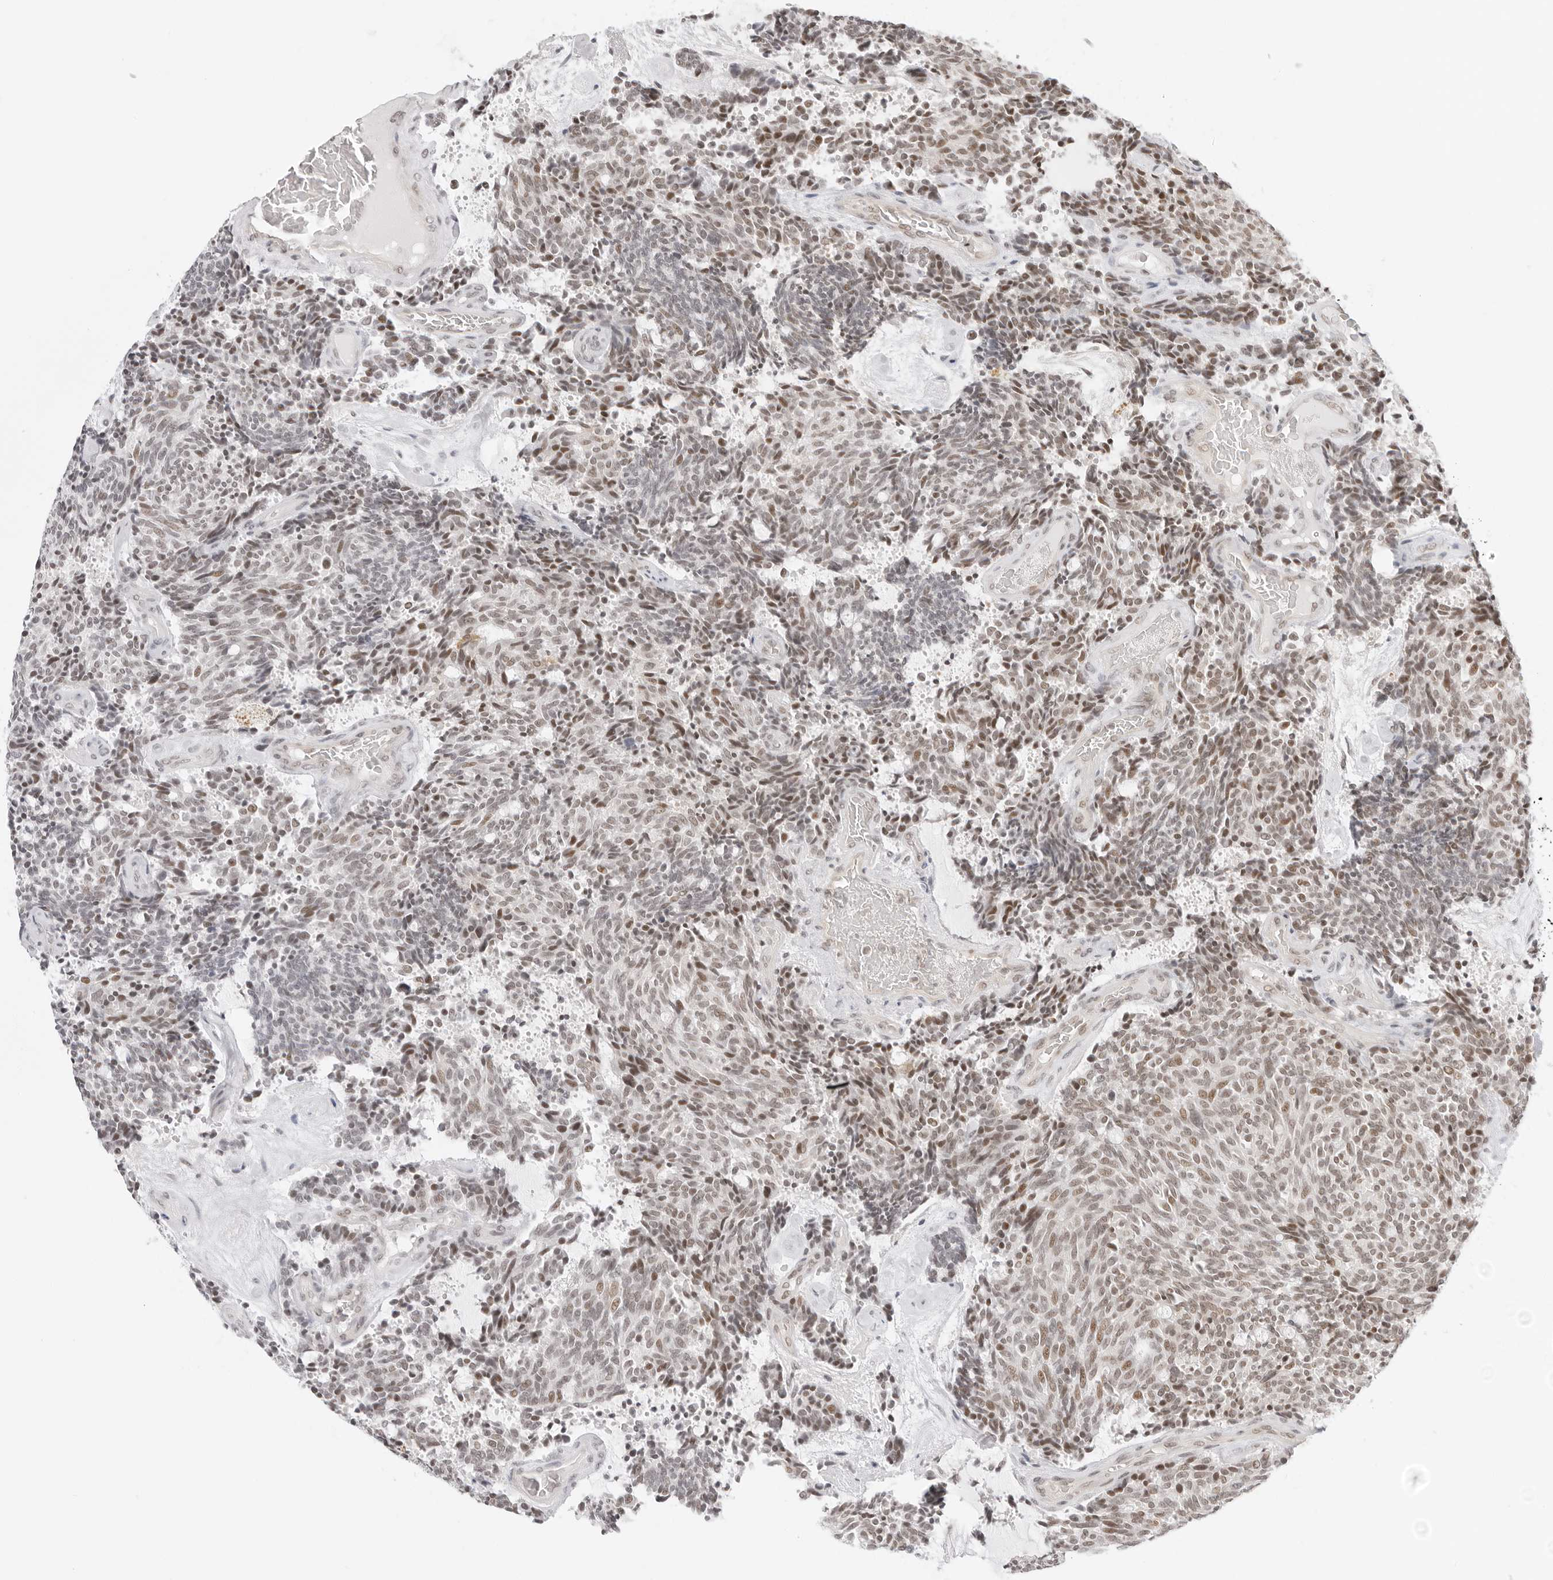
{"staining": {"intensity": "moderate", "quantity": "25%-75%", "location": "nuclear"}, "tissue": "carcinoid", "cell_type": "Tumor cells", "image_type": "cancer", "snomed": [{"axis": "morphology", "description": "Carcinoid, malignant, NOS"}, {"axis": "topography", "description": "Pancreas"}], "caption": "Malignant carcinoid stained with a protein marker reveals moderate staining in tumor cells.", "gene": "TCIM", "patient": {"sex": "female", "age": 54}}